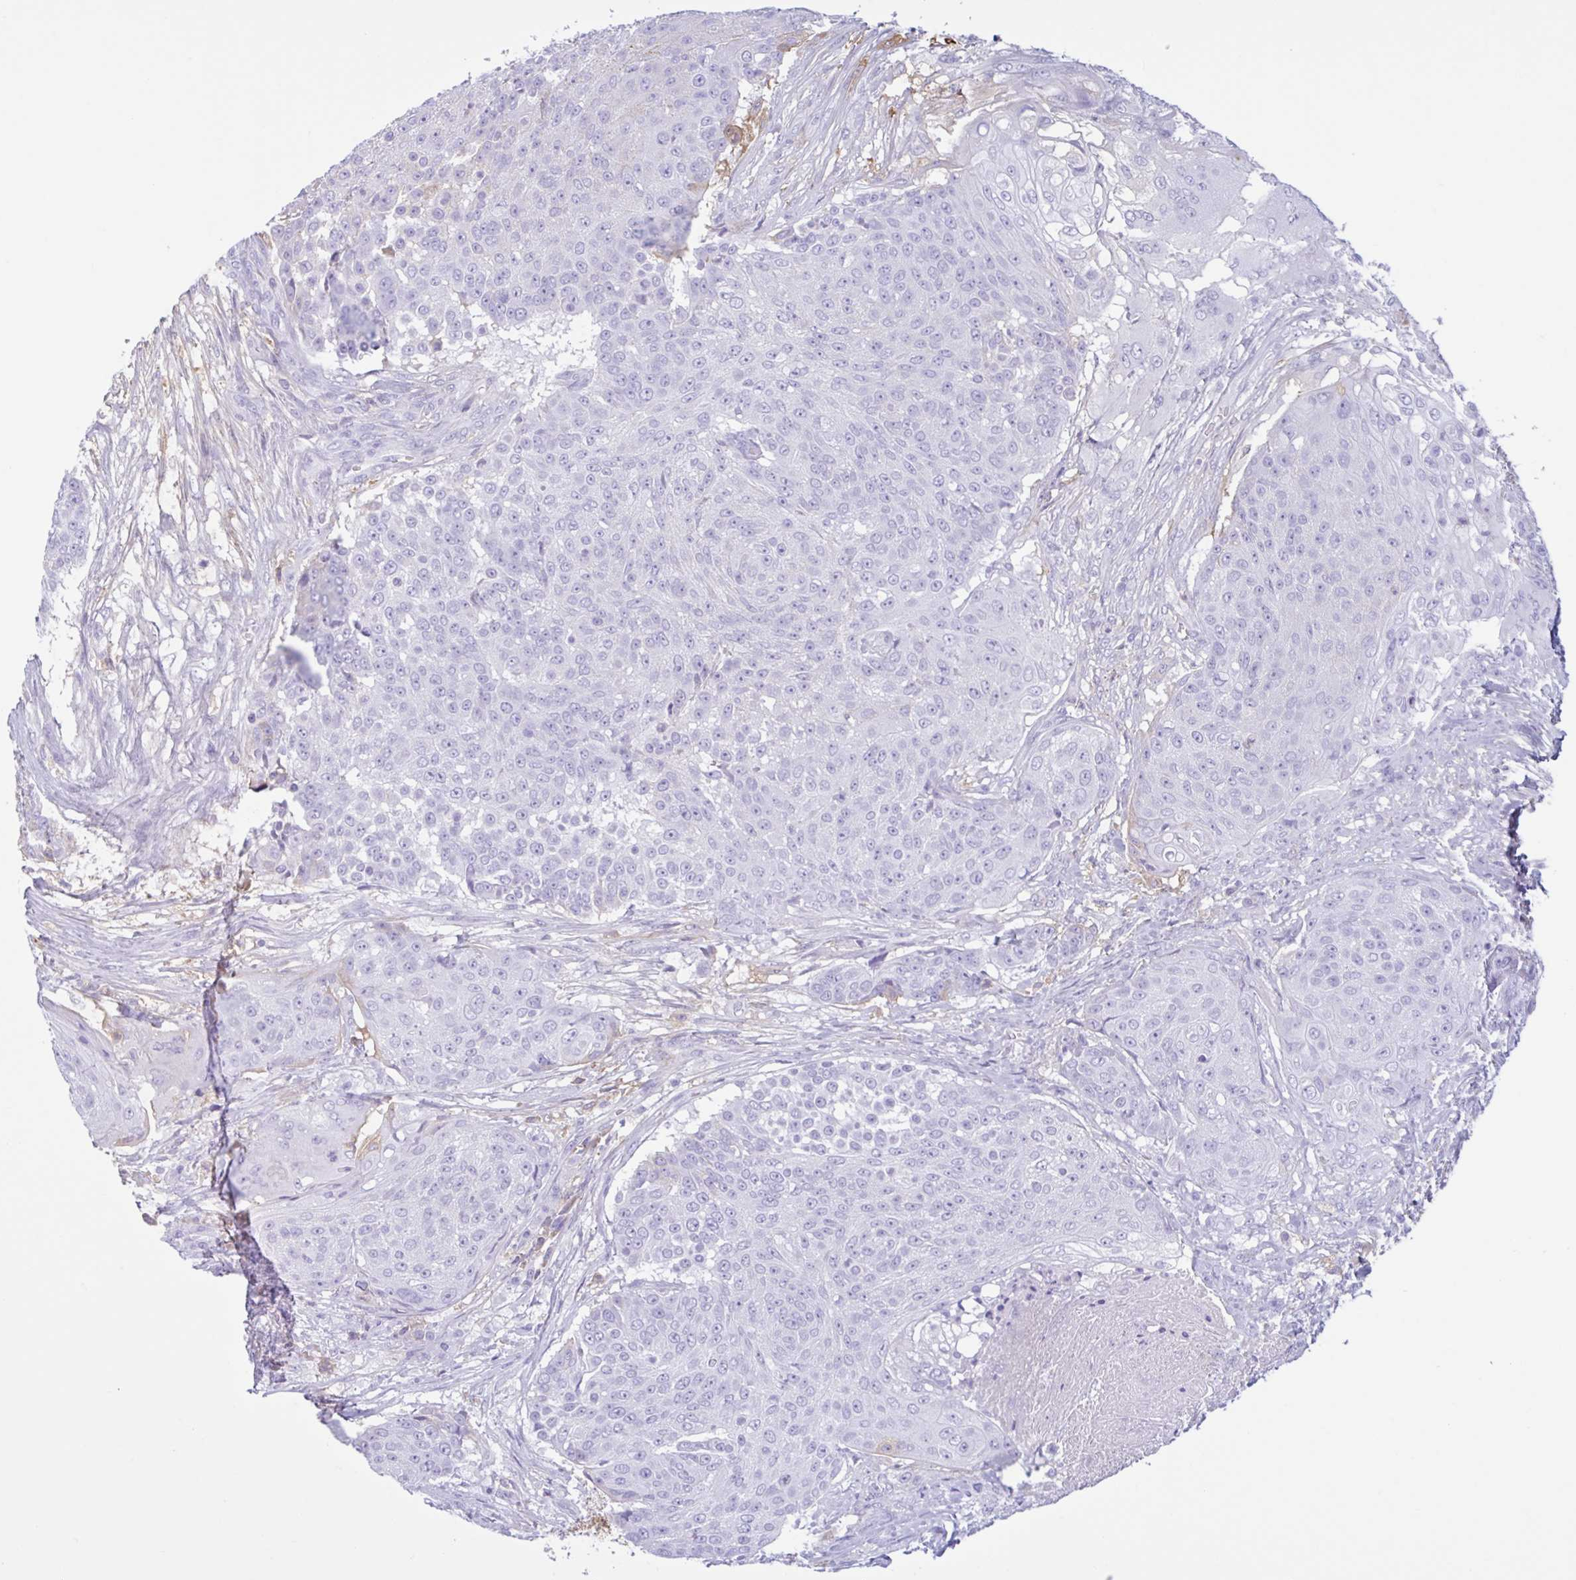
{"staining": {"intensity": "moderate", "quantity": "<25%", "location": "cytoplasmic/membranous"}, "tissue": "urothelial cancer", "cell_type": "Tumor cells", "image_type": "cancer", "snomed": [{"axis": "morphology", "description": "Urothelial carcinoma, High grade"}, {"axis": "topography", "description": "Urinary bladder"}], "caption": "Moderate cytoplasmic/membranous protein staining is appreciated in approximately <25% of tumor cells in urothelial cancer.", "gene": "LARGE2", "patient": {"sex": "female", "age": 63}}